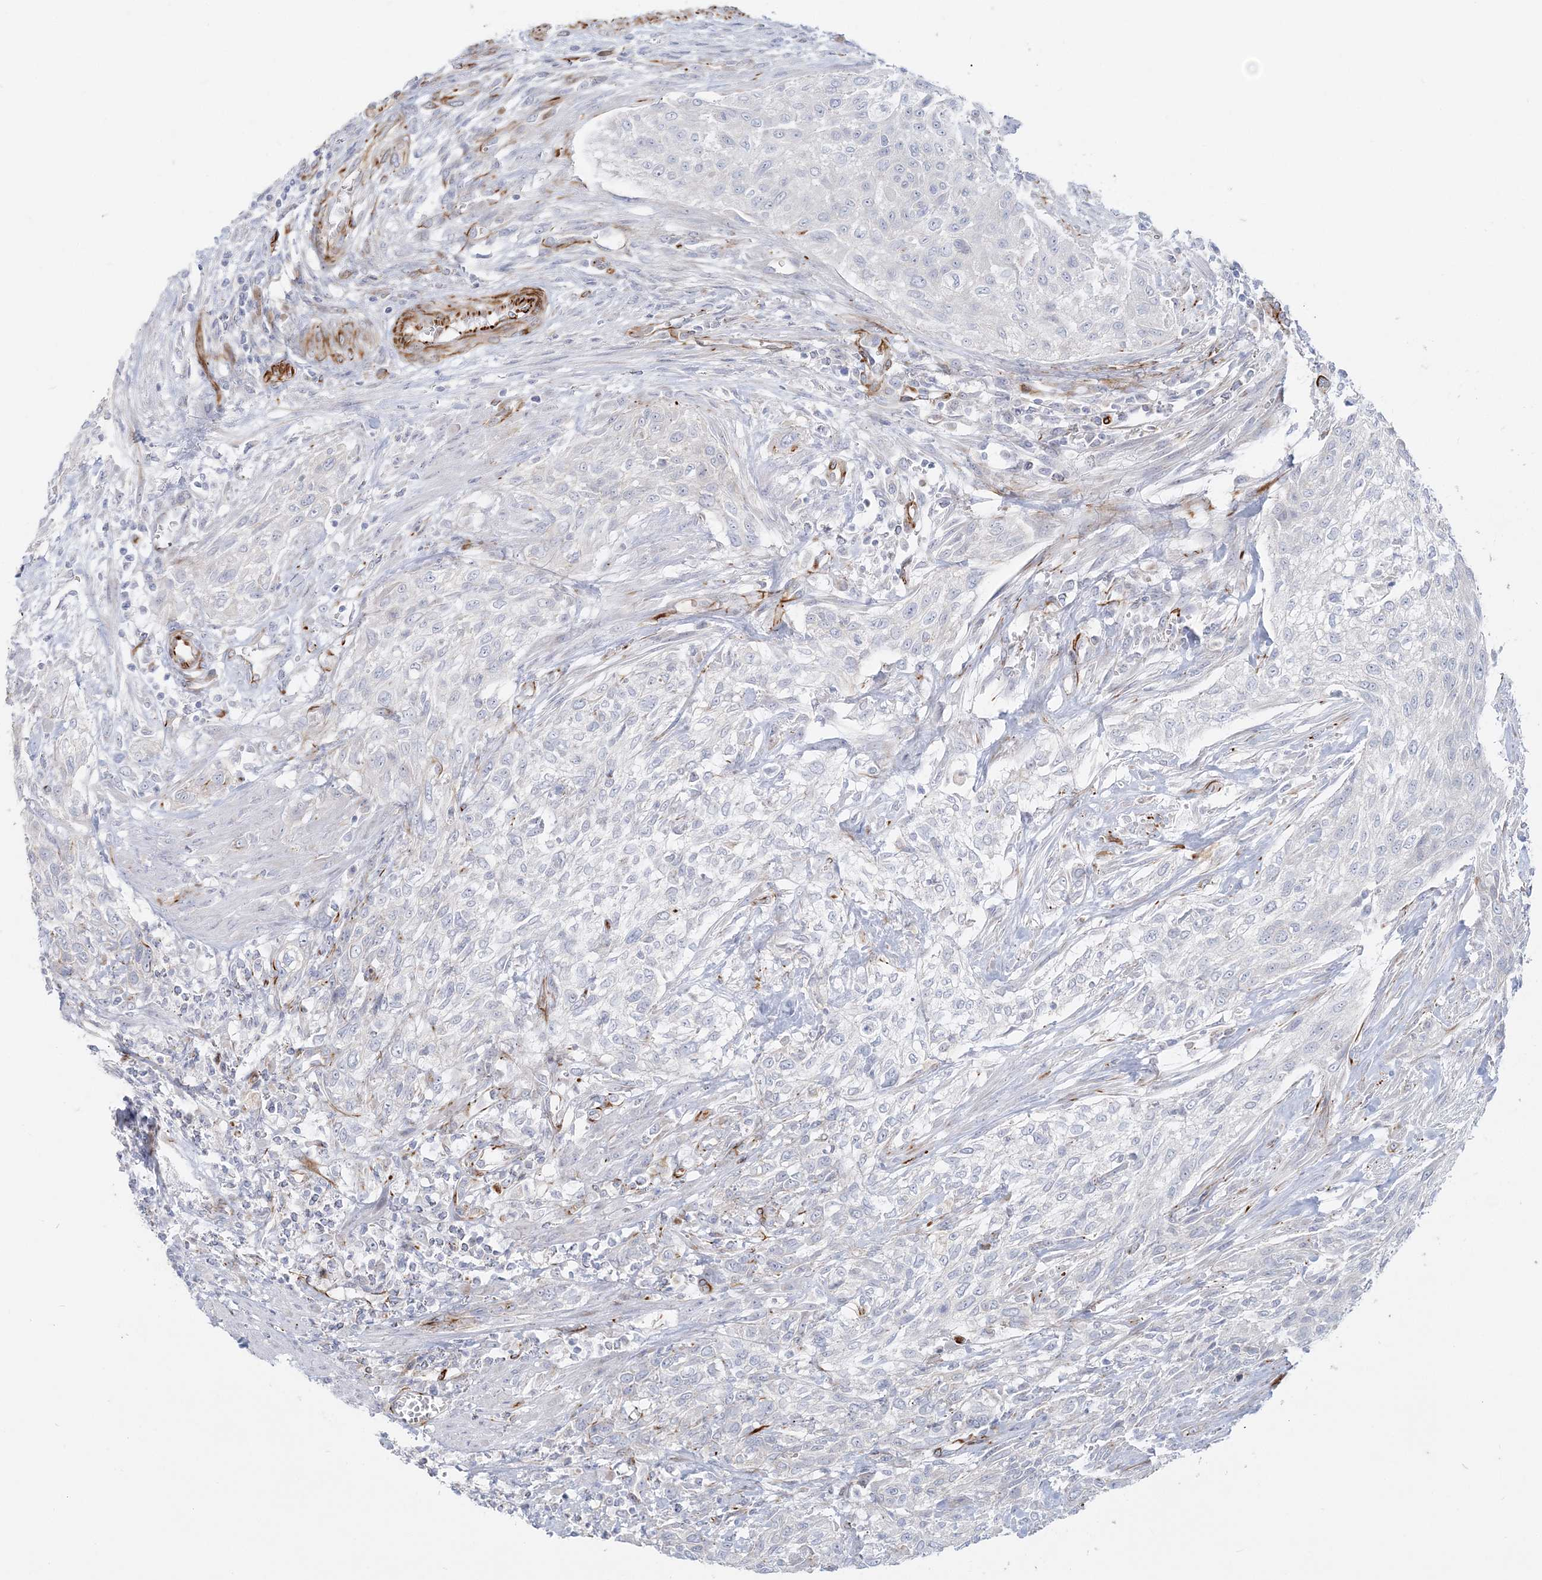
{"staining": {"intensity": "negative", "quantity": "none", "location": "none"}, "tissue": "urothelial cancer", "cell_type": "Tumor cells", "image_type": "cancer", "snomed": [{"axis": "morphology", "description": "Urothelial carcinoma, High grade"}, {"axis": "topography", "description": "Urinary bladder"}], "caption": "Urothelial carcinoma (high-grade) was stained to show a protein in brown. There is no significant positivity in tumor cells.", "gene": "PPIL6", "patient": {"sex": "male", "age": 35}}